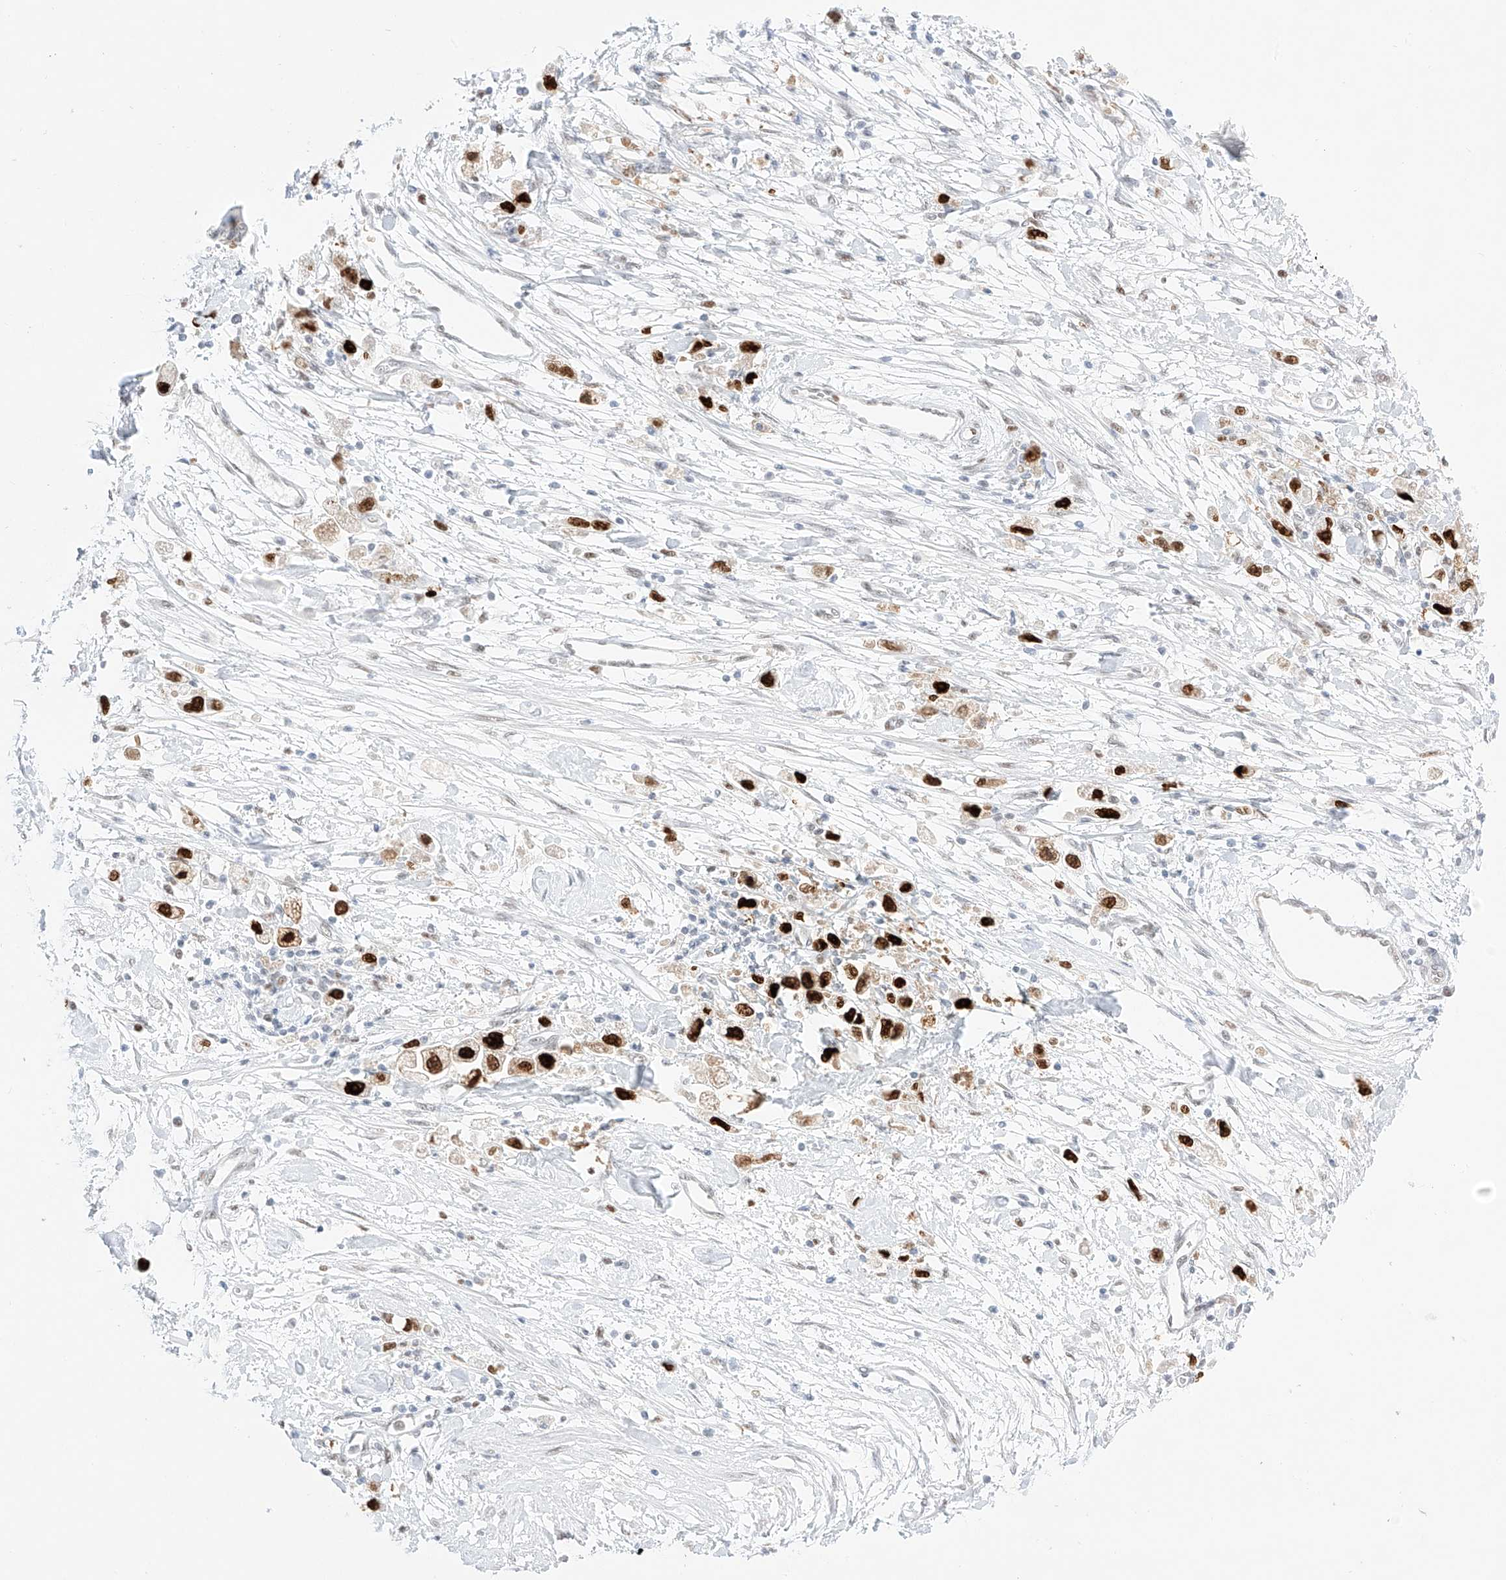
{"staining": {"intensity": "strong", "quantity": ">75%", "location": "nuclear"}, "tissue": "stomach cancer", "cell_type": "Tumor cells", "image_type": "cancer", "snomed": [{"axis": "morphology", "description": "Adenocarcinoma, NOS"}, {"axis": "topography", "description": "Stomach"}], "caption": "Protein staining of stomach cancer (adenocarcinoma) tissue exhibits strong nuclear expression in about >75% of tumor cells.", "gene": "APIP", "patient": {"sex": "female", "age": 59}}